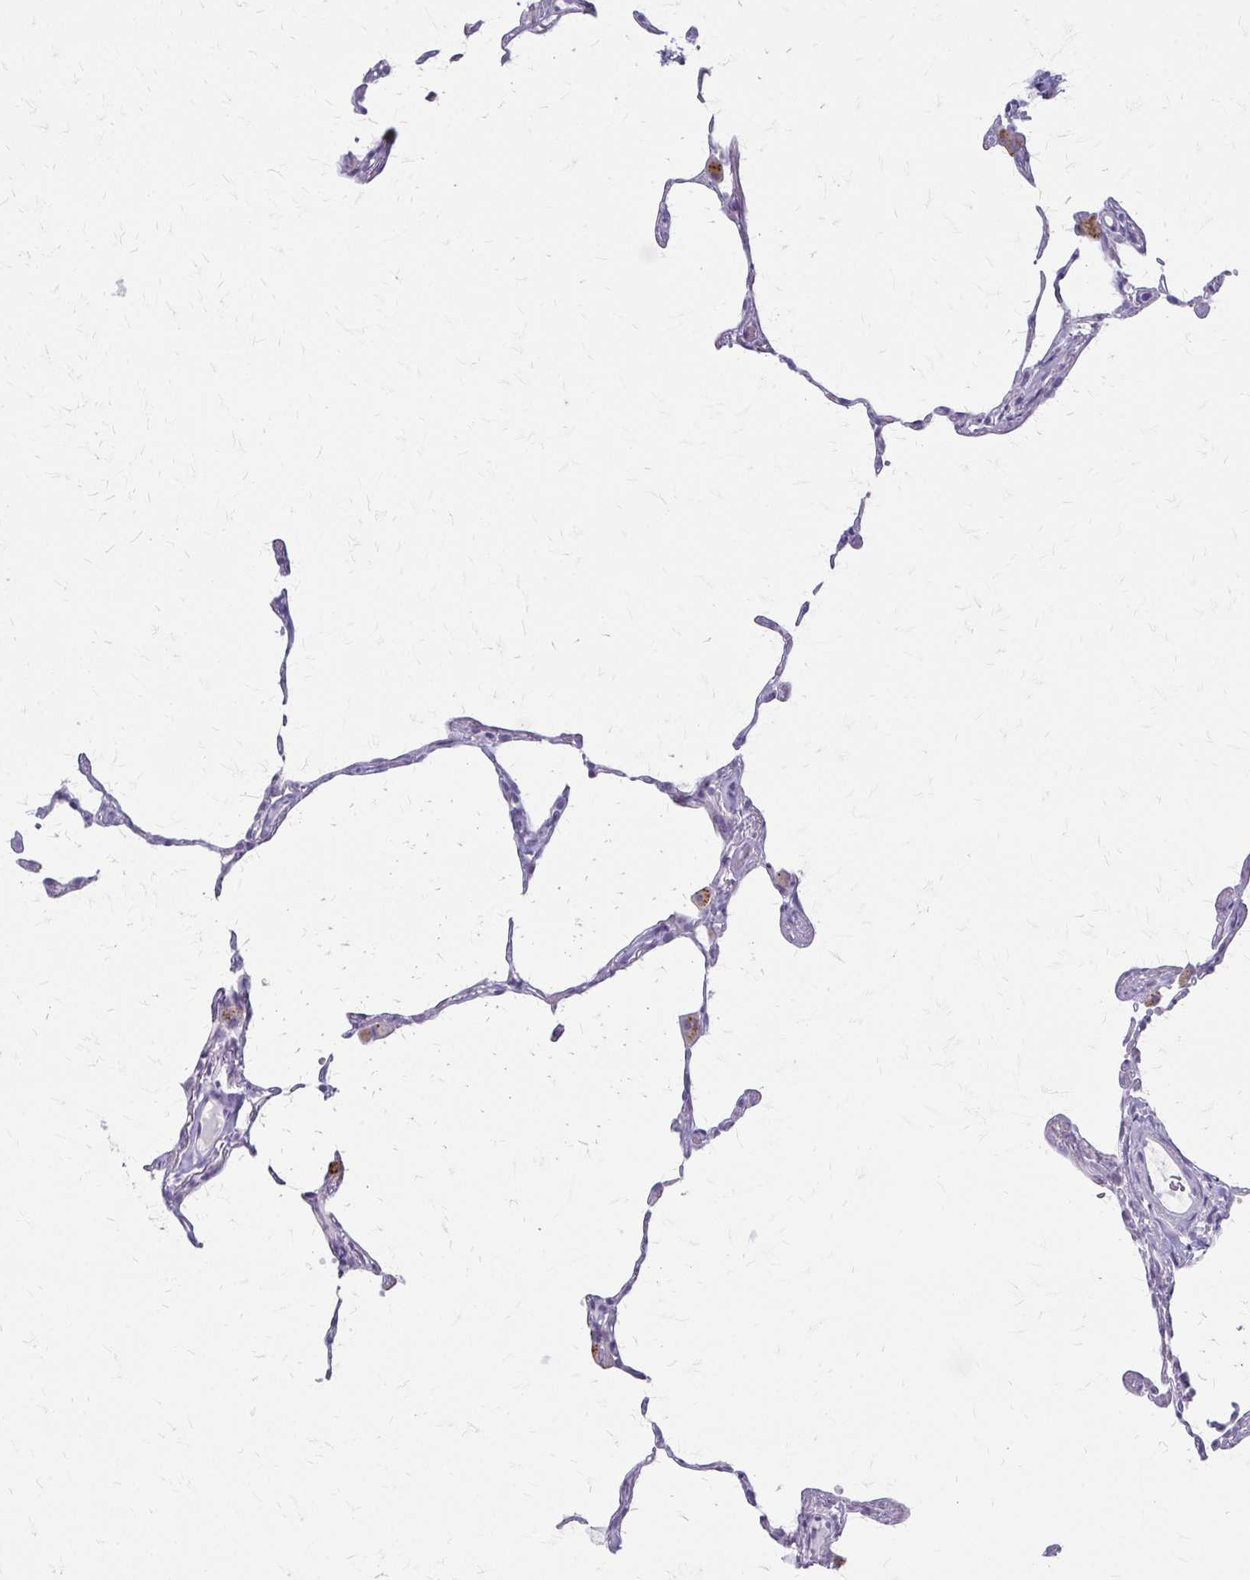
{"staining": {"intensity": "negative", "quantity": "none", "location": "none"}, "tissue": "lung", "cell_type": "Alveolar cells", "image_type": "normal", "snomed": [{"axis": "morphology", "description": "Normal tissue, NOS"}, {"axis": "topography", "description": "Lung"}], "caption": "This is an IHC image of benign human lung. There is no positivity in alveolar cells.", "gene": "ACP5", "patient": {"sex": "female", "age": 57}}